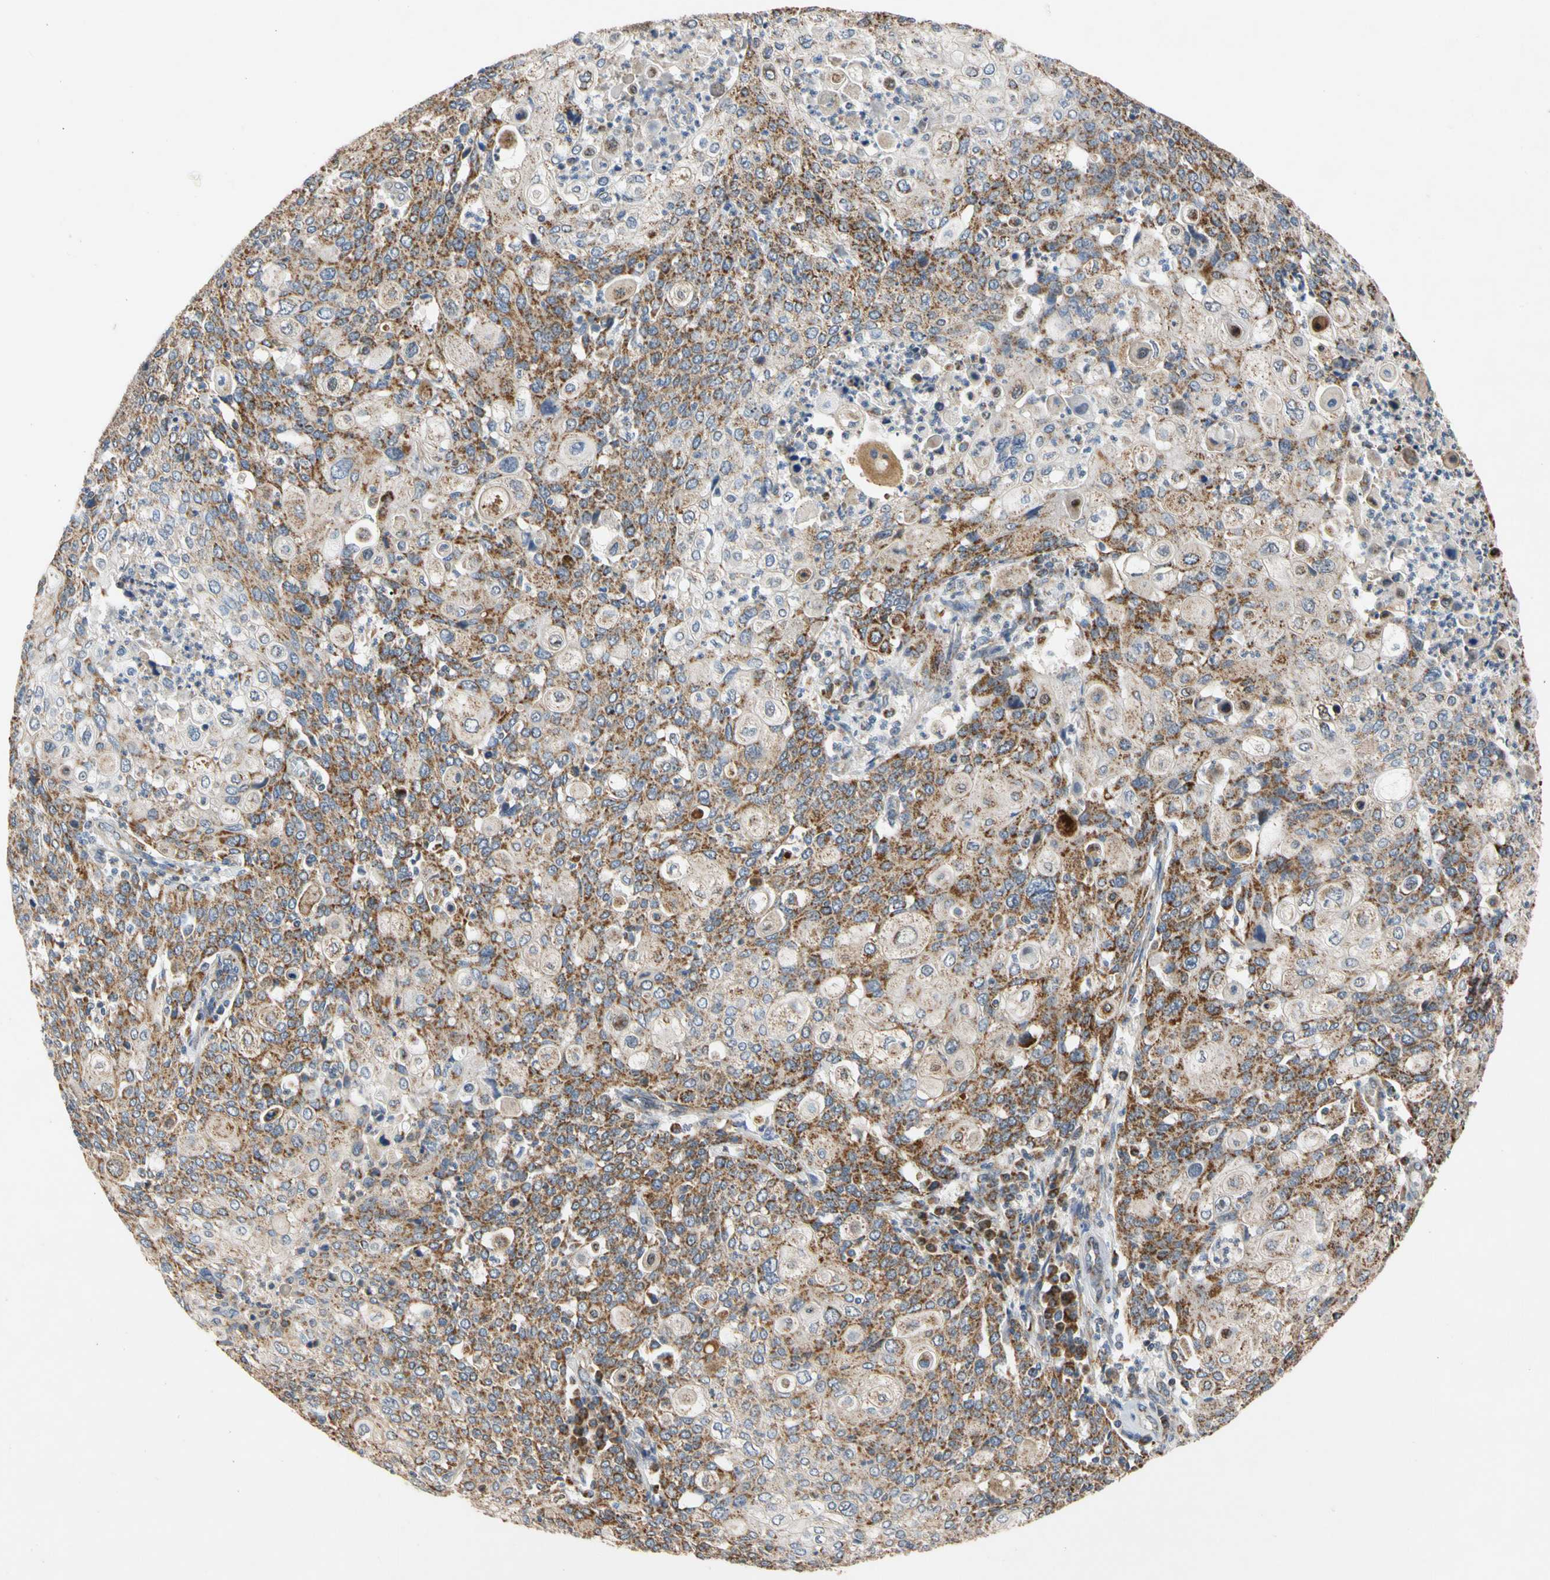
{"staining": {"intensity": "moderate", "quantity": ">75%", "location": "cytoplasmic/membranous"}, "tissue": "cervical cancer", "cell_type": "Tumor cells", "image_type": "cancer", "snomed": [{"axis": "morphology", "description": "Squamous cell carcinoma, NOS"}, {"axis": "topography", "description": "Cervix"}], "caption": "The micrograph exhibits a brown stain indicating the presence of a protein in the cytoplasmic/membranous of tumor cells in cervical cancer.", "gene": "GPD2", "patient": {"sex": "female", "age": 40}}